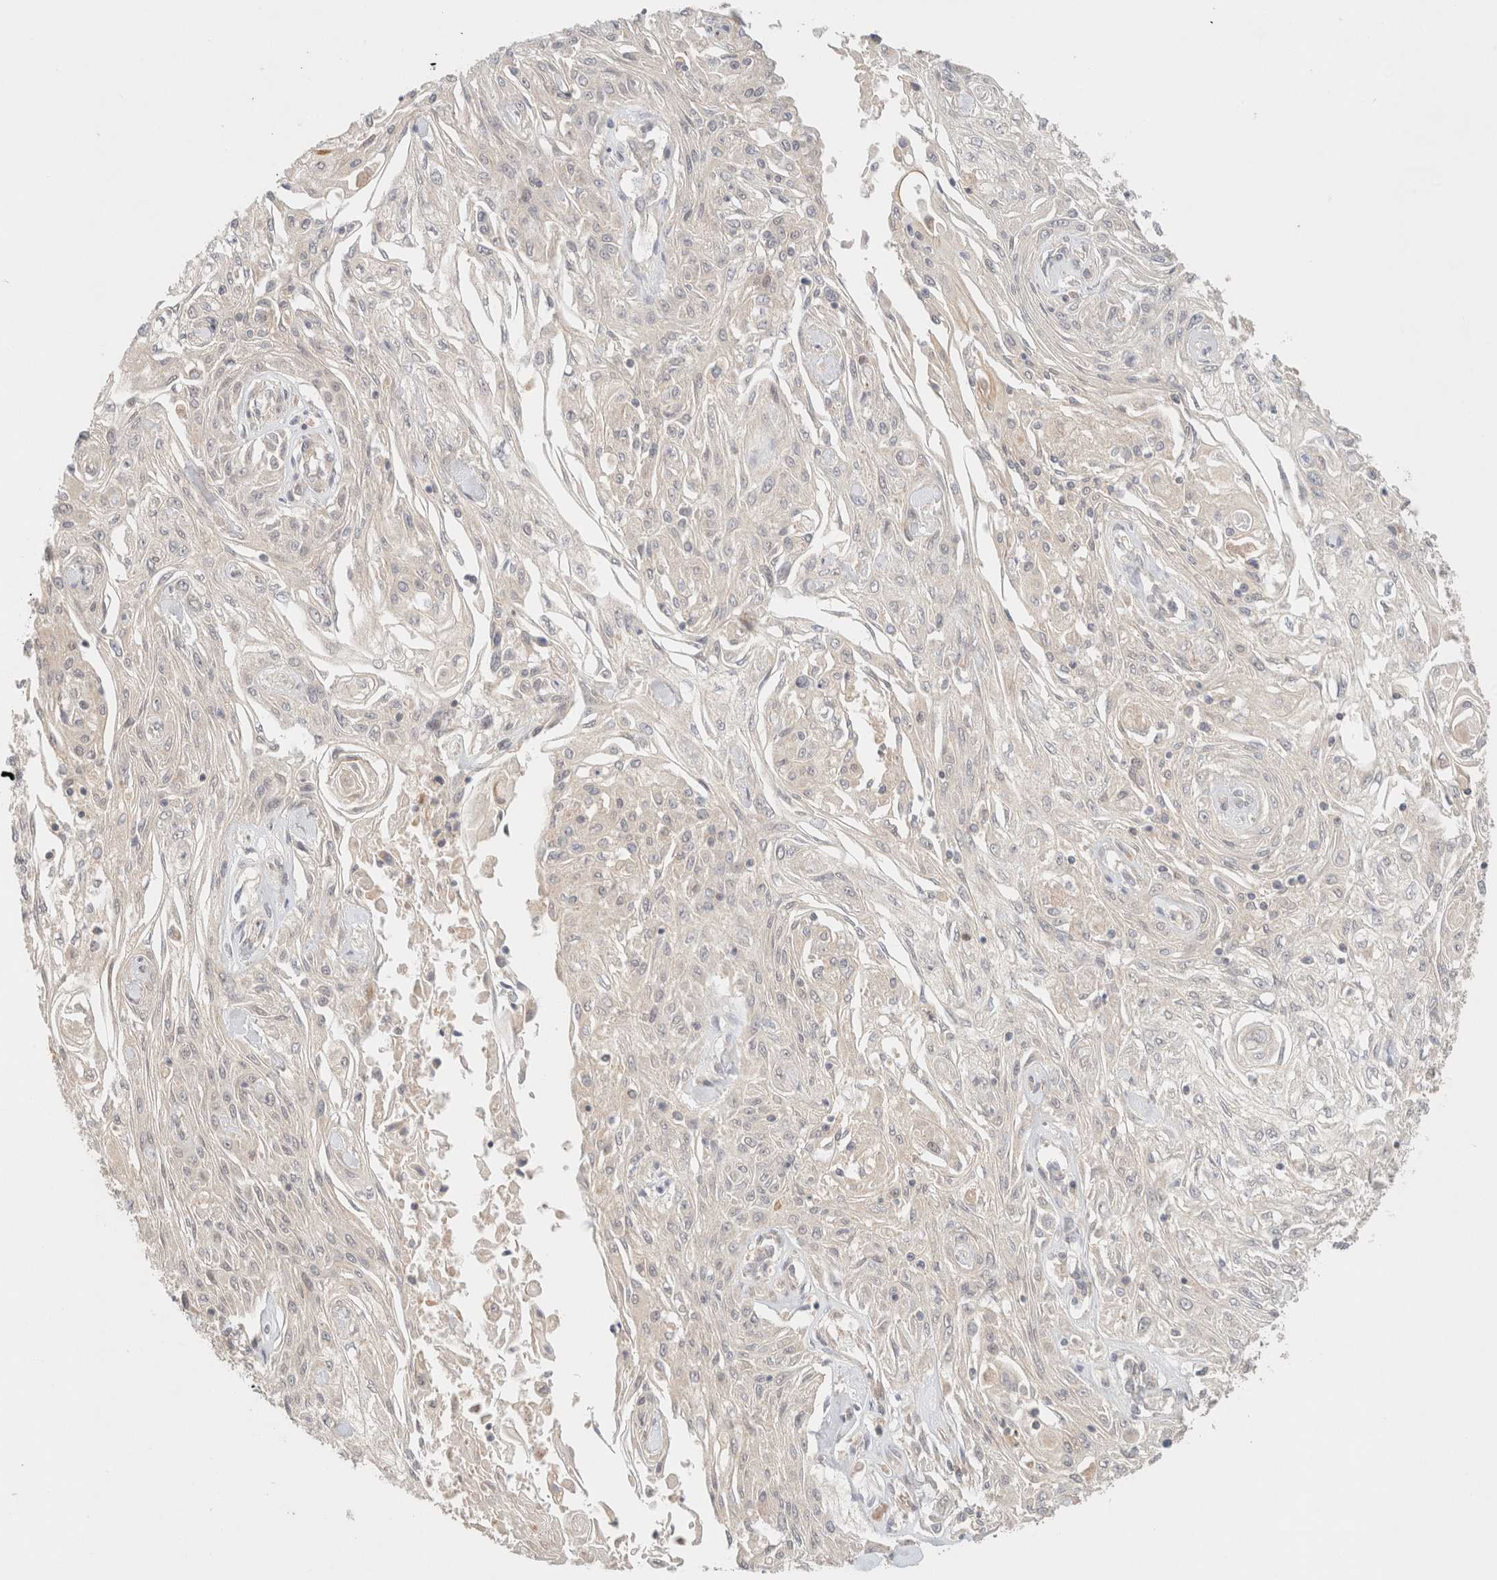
{"staining": {"intensity": "negative", "quantity": "none", "location": "none"}, "tissue": "skin cancer", "cell_type": "Tumor cells", "image_type": "cancer", "snomed": [{"axis": "morphology", "description": "Squamous cell carcinoma, NOS"}, {"axis": "morphology", "description": "Squamous cell carcinoma, metastatic, NOS"}, {"axis": "topography", "description": "Skin"}, {"axis": "topography", "description": "Lymph node"}], "caption": "High power microscopy image of an immunohistochemistry (IHC) image of skin squamous cell carcinoma, revealing no significant positivity in tumor cells.", "gene": "SARM1", "patient": {"sex": "male", "age": 75}}